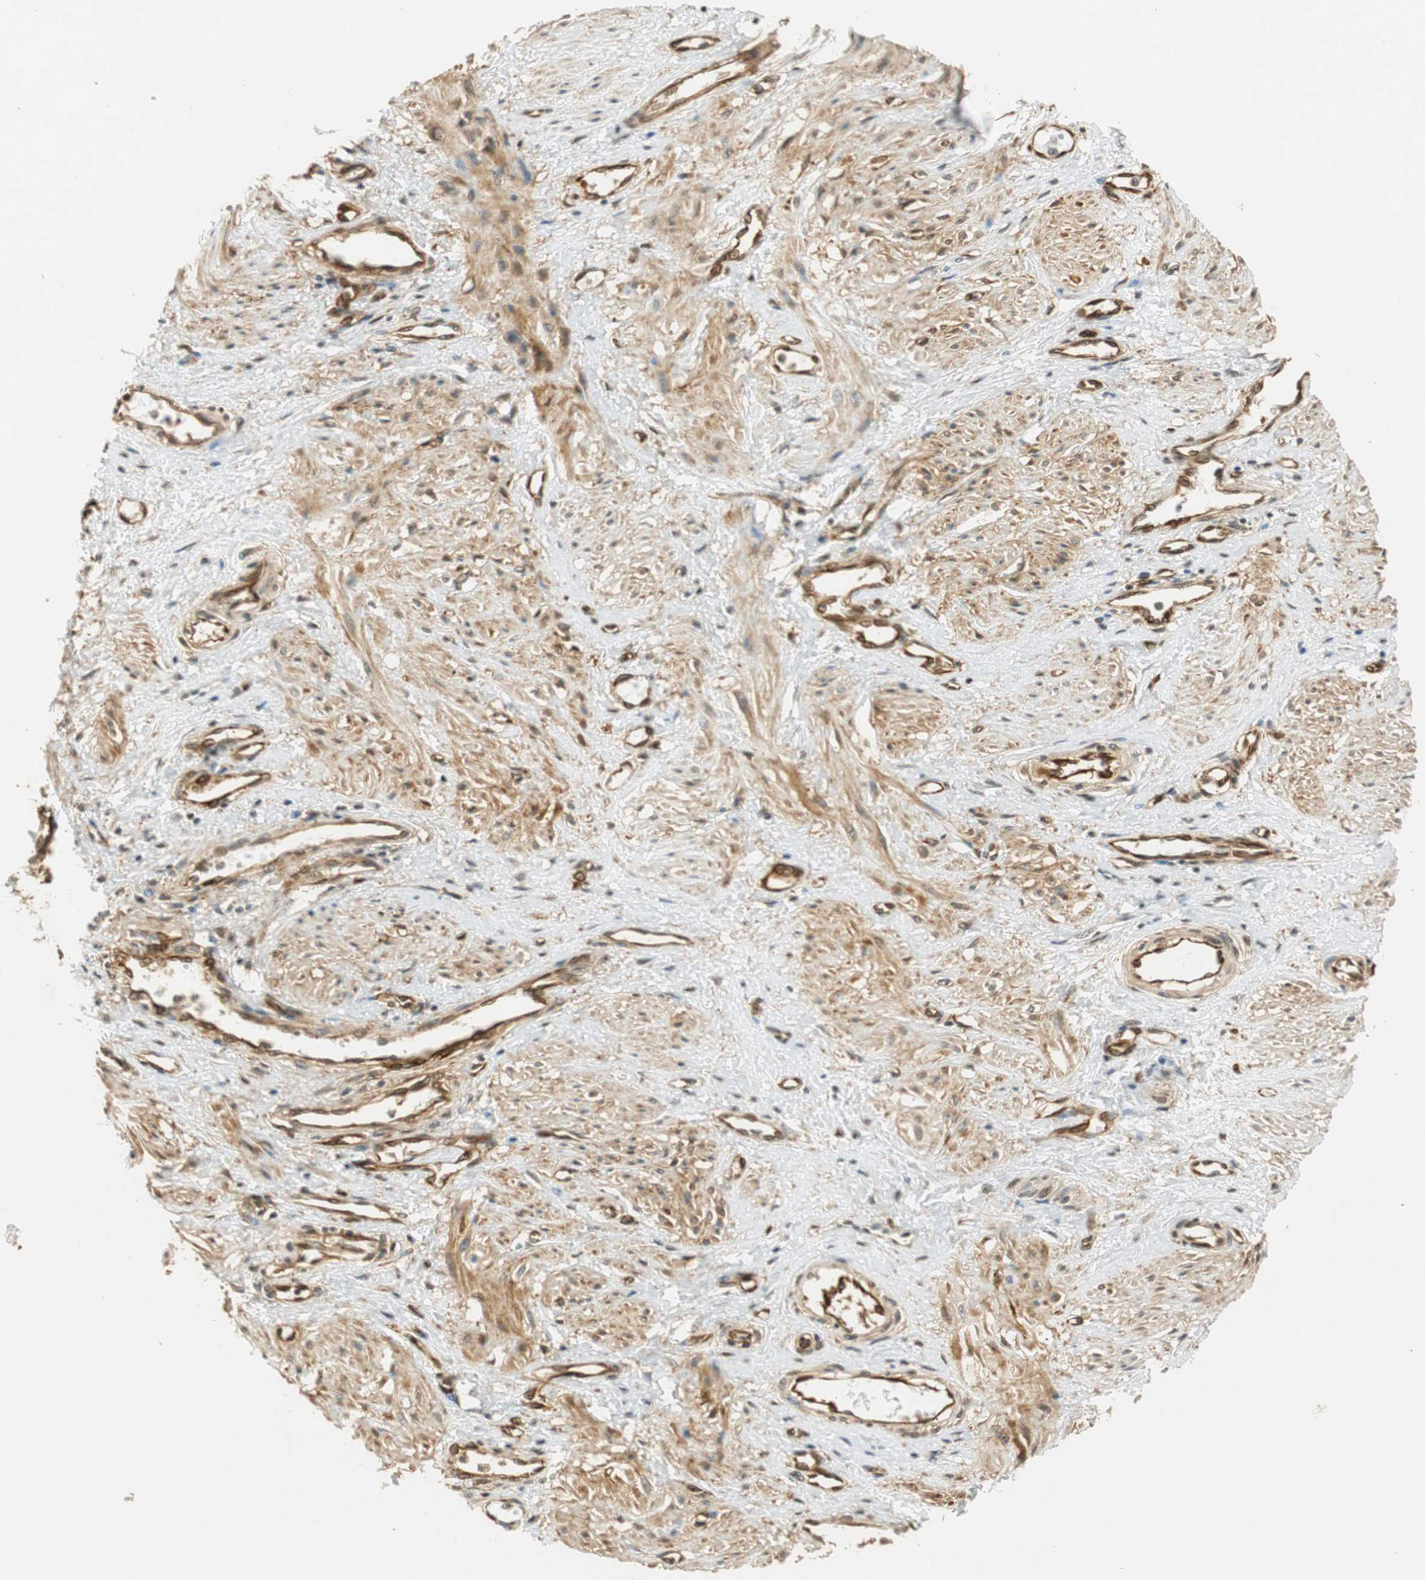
{"staining": {"intensity": "weak", "quantity": "25%-75%", "location": "cytoplasmic/membranous,nuclear"}, "tissue": "smooth muscle", "cell_type": "Smooth muscle cells", "image_type": "normal", "snomed": [{"axis": "morphology", "description": "Normal tissue, NOS"}, {"axis": "topography", "description": "Smooth muscle"}, {"axis": "topography", "description": "Uterus"}], "caption": "Smooth muscle stained for a protein (brown) exhibits weak cytoplasmic/membranous,nuclear positive staining in approximately 25%-75% of smooth muscle cells.", "gene": "NES", "patient": {"sex": "female", "age": 39}}